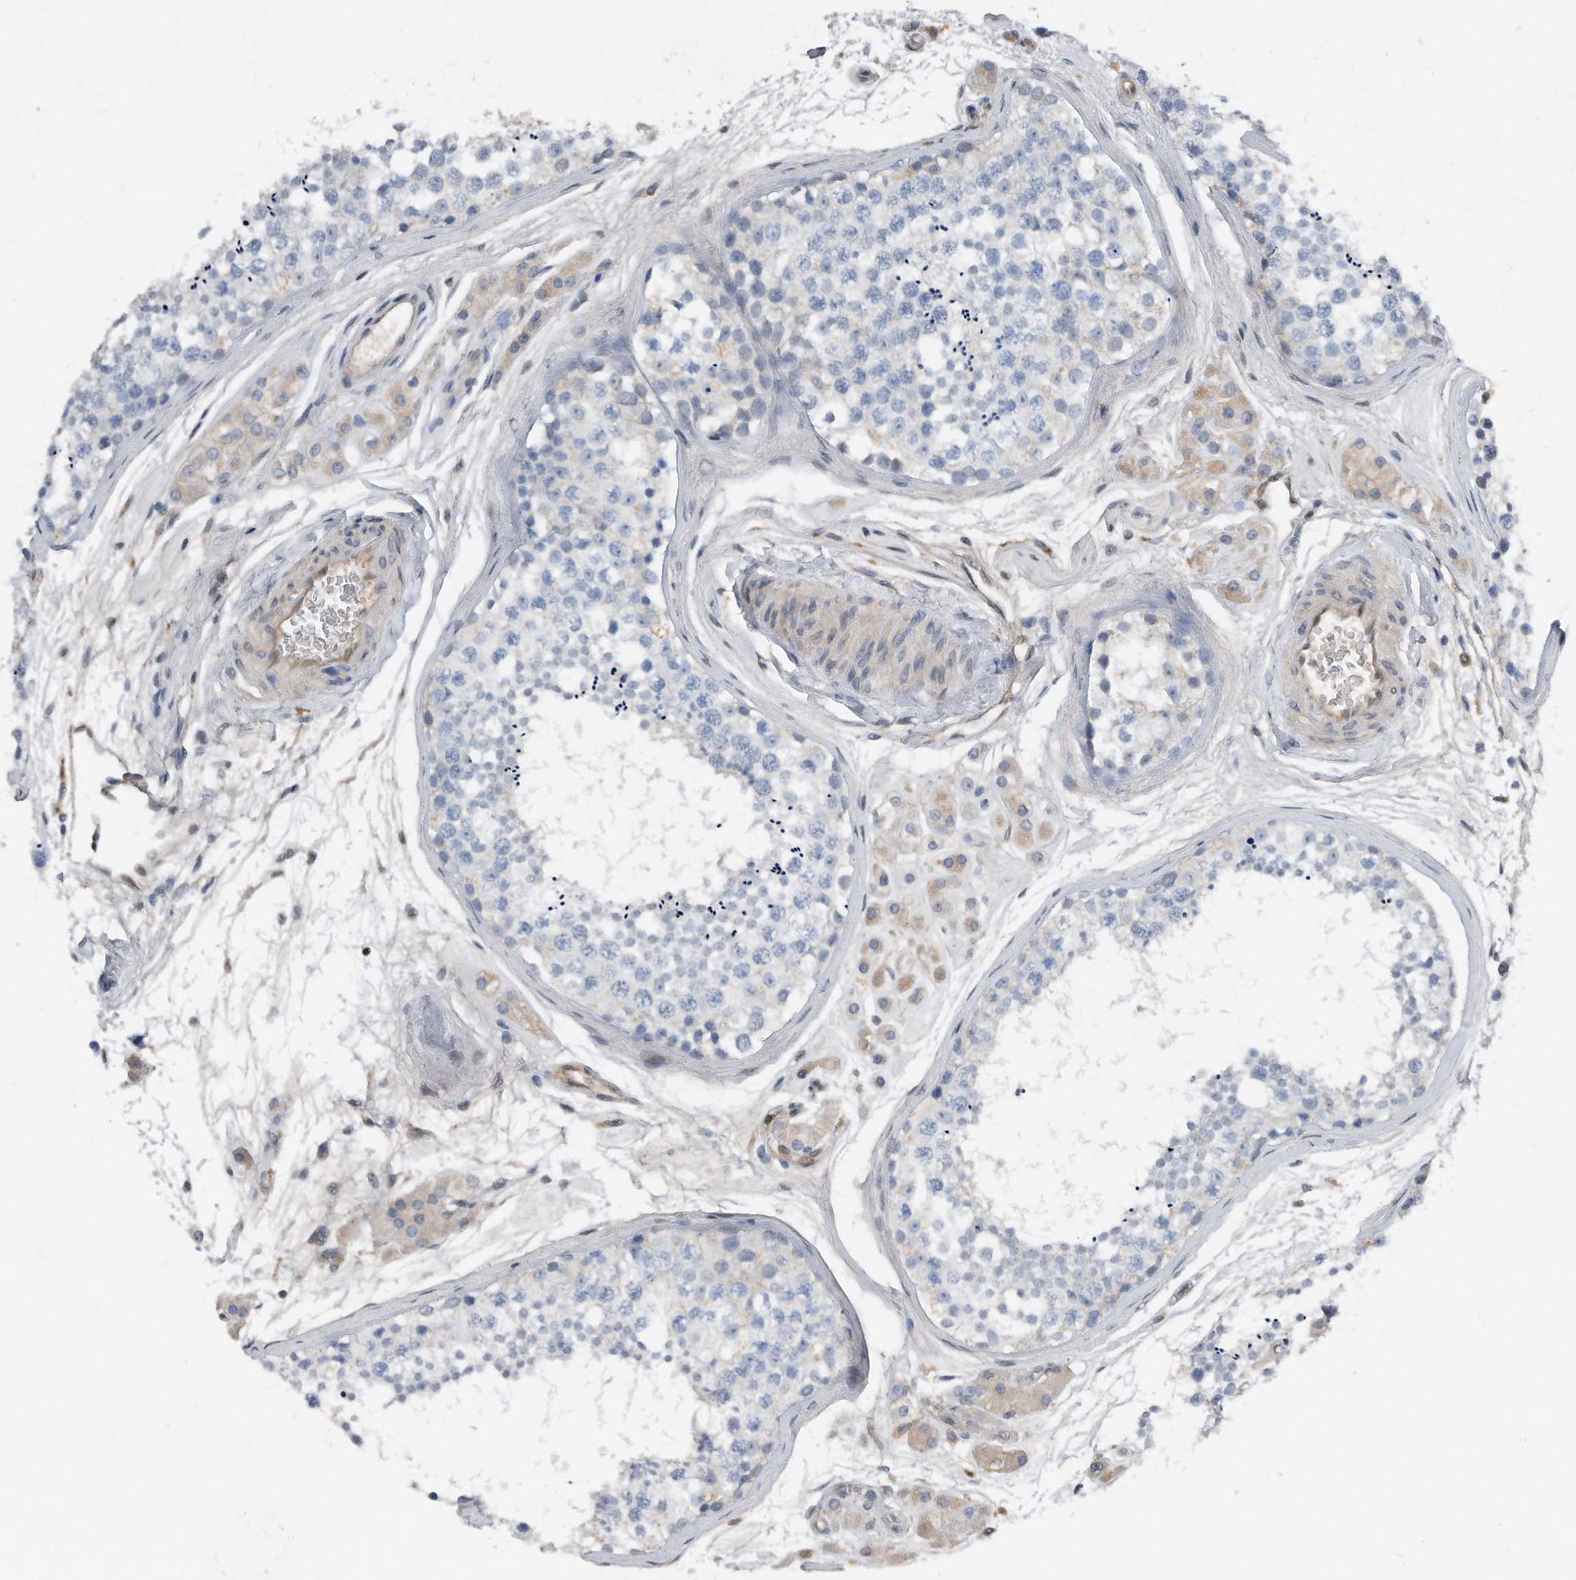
{"staining": {"intensity": "negative", "quantity": "none", "location": "none"}, "tissue": "testis", "cell_type": "Cells in seminiferous ducts", "image_type": "normal", "snomed": [{"axis": "morphology", "description": "Normal tissue, NOS"}, {"axis": "topography", "description": "Testis"}], "caption": "DAB (3,3'-diaminobenzidine) immunohistochemical staining of normal human testis shows no significant positivity in cells in seminiferous ducts.", "gene": "MAP2K6", "patient": {"sex": "male", "age": 56}}